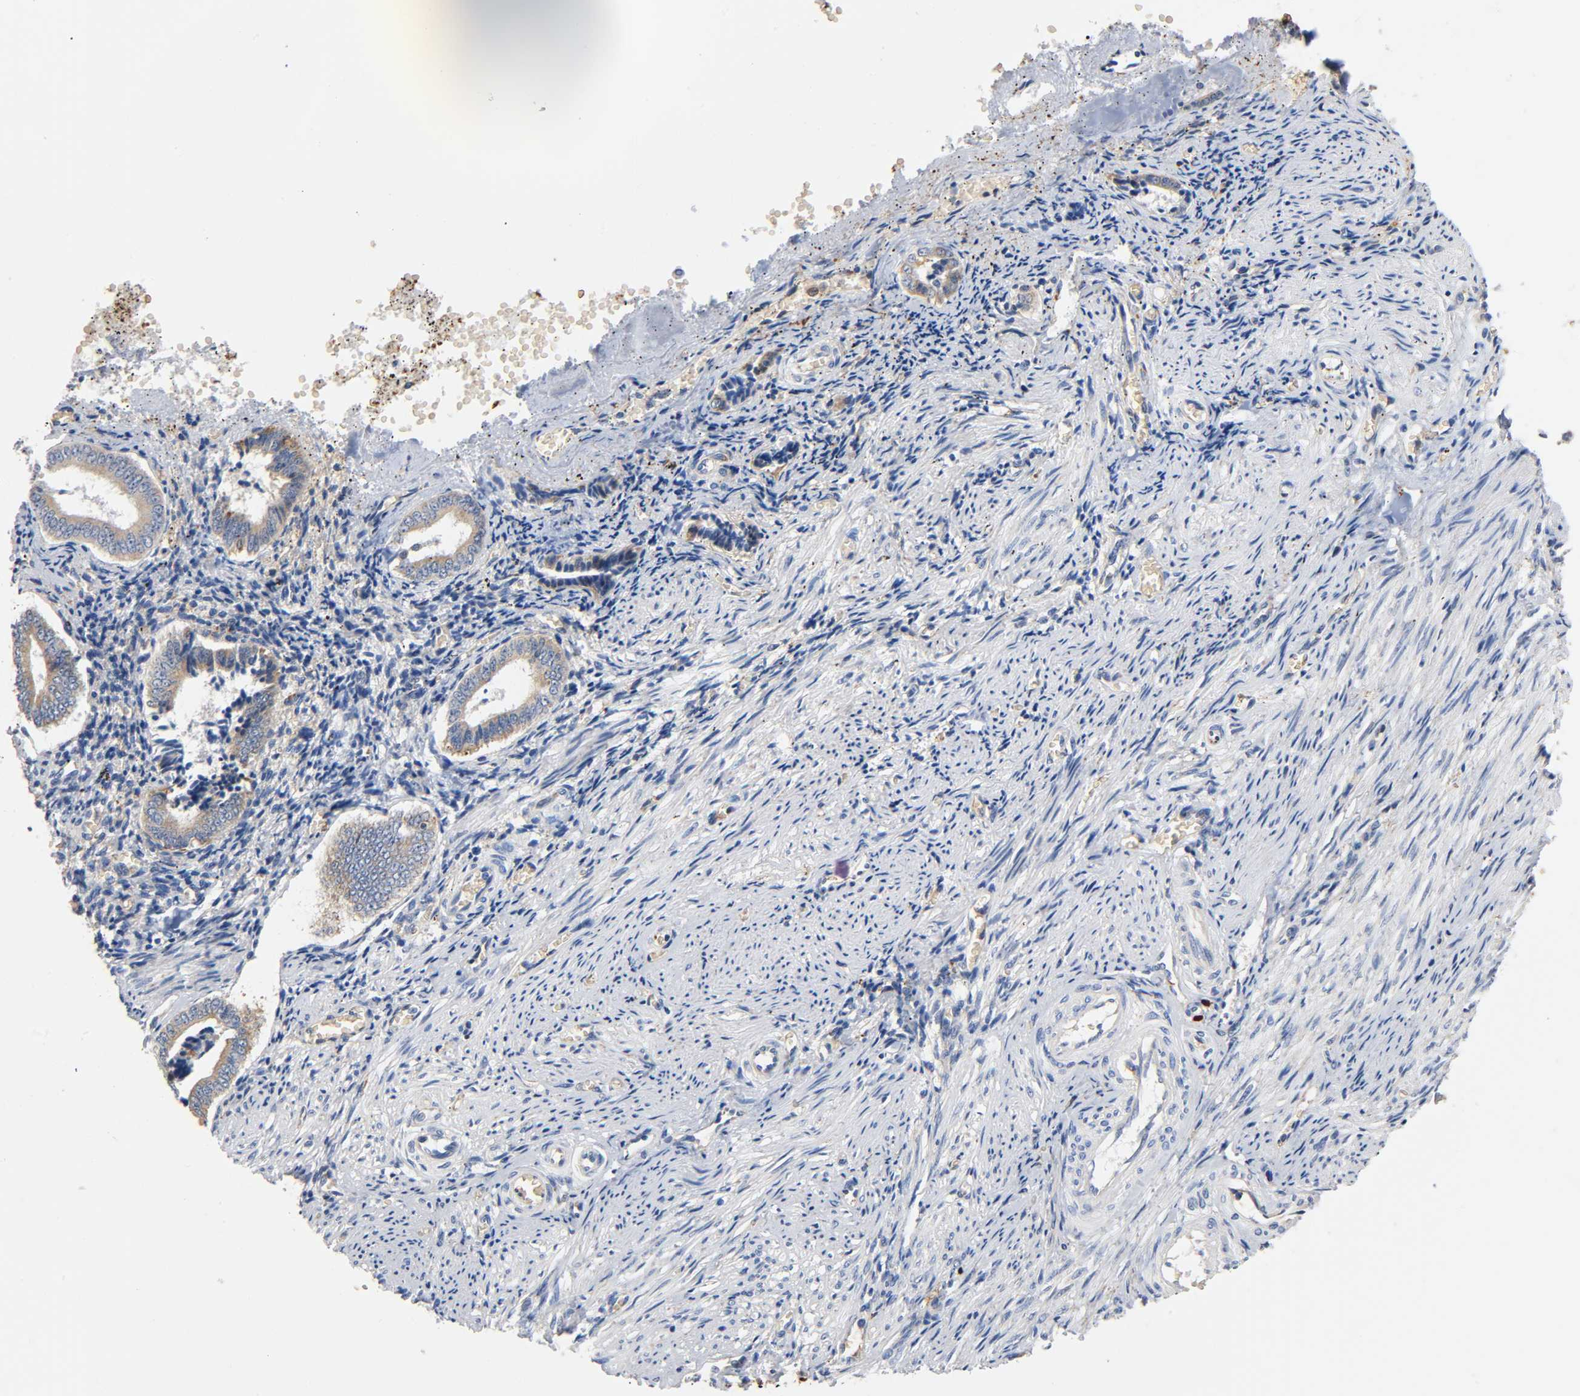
{"staining": {"intensity": "moderate", "quantity": "25%-75%", "location": "cytoplasmic/membranous"}, "tissue": "endometrium", "cell_type": "Cells in endometrial stroma", "image_type": "normal", "snomed": [{"axis": "morphology", "description": "Normal tissue, NOS"}, {"axis": "topography", "description": "Endometrium"}], "caption": "This photomicrograph displays immunohistochemistry (IHC) staining of unremarkable endometrium, with medium moderate cytoplasmic/membranous positivity in approximately 25%-75% of cells in endometrial stroma.", "gene": "UCKL1", "patient": {"sex": "female", "age": 42}}